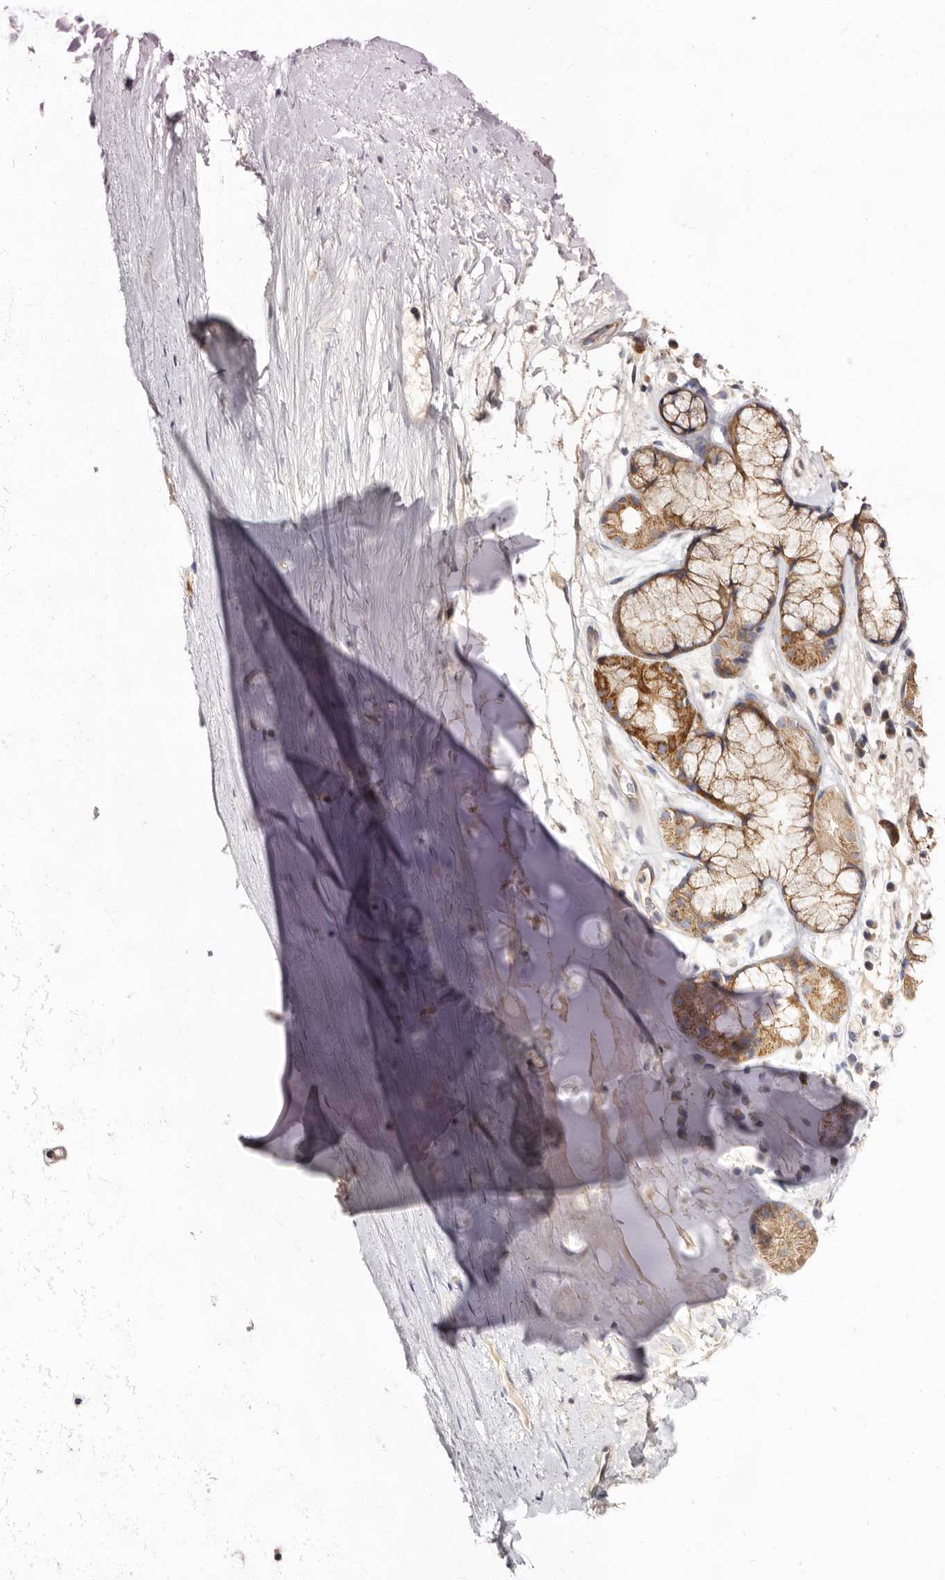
{"staining": {"intensity": "weak", "quantity": ">75%", "location": "cytoplasmic/membranous"}, "tissue": "adipose tissue", "cell_type": "Adipocytes", "image_type": "normal", "snomed": [{"axis": "morphology", "description": "Normal tissue, NOS"}, {"axis": "topography", "description": "Cartilage tissue"}], "caption": "Immunohistochemical staining of benign human adipose tissue demonstrates low levels of weak cytoplasmic/membranous staining in approximately >75% of adipocytes. (Brightfield microscopy of DAB IHC at high magnification).", "gene": "BAIAP2L1", "patient": {"sex": "female", "age": 63}}